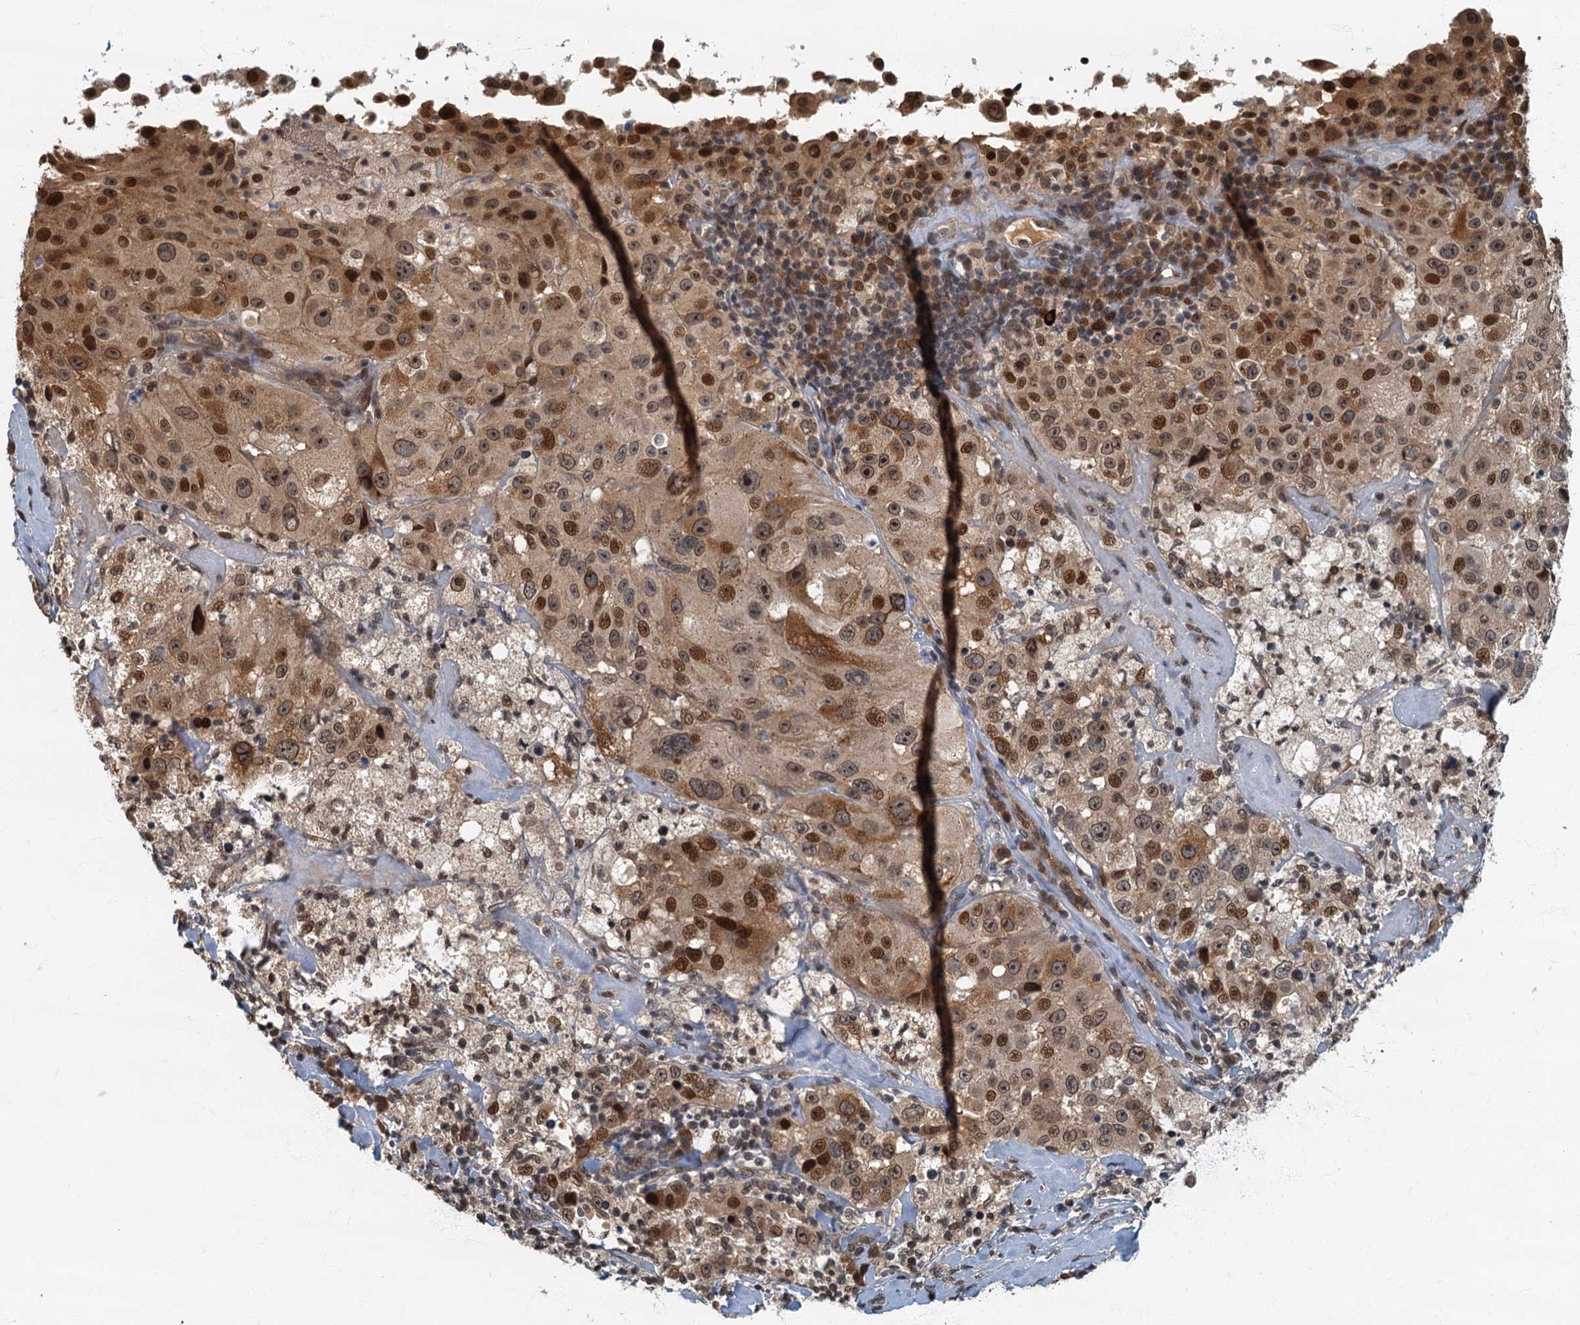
{"staining": {"intensity": "moderate", "quantity": "25%-75%", "location": "cytoplasmic/membranous,nuclear"}, "tissue": "melanoma", "cell_type": "Tumor cells", "image_type": "cancer", "snomed": [{"axis": "morphology", "description": "Malignant melanoma, Metastatic site"}, {"axis": "topography", "description": "Lymph node"}], "caption": "Protein staining of malignant melanoma (metastatic site) tissue exhibits moderate cytoplasmic/membranous and nuclear positivity in about 25%-75% of tumor cells.", "gene": "CKAP2L", "patient": {"sex": "male", "age": 62}}